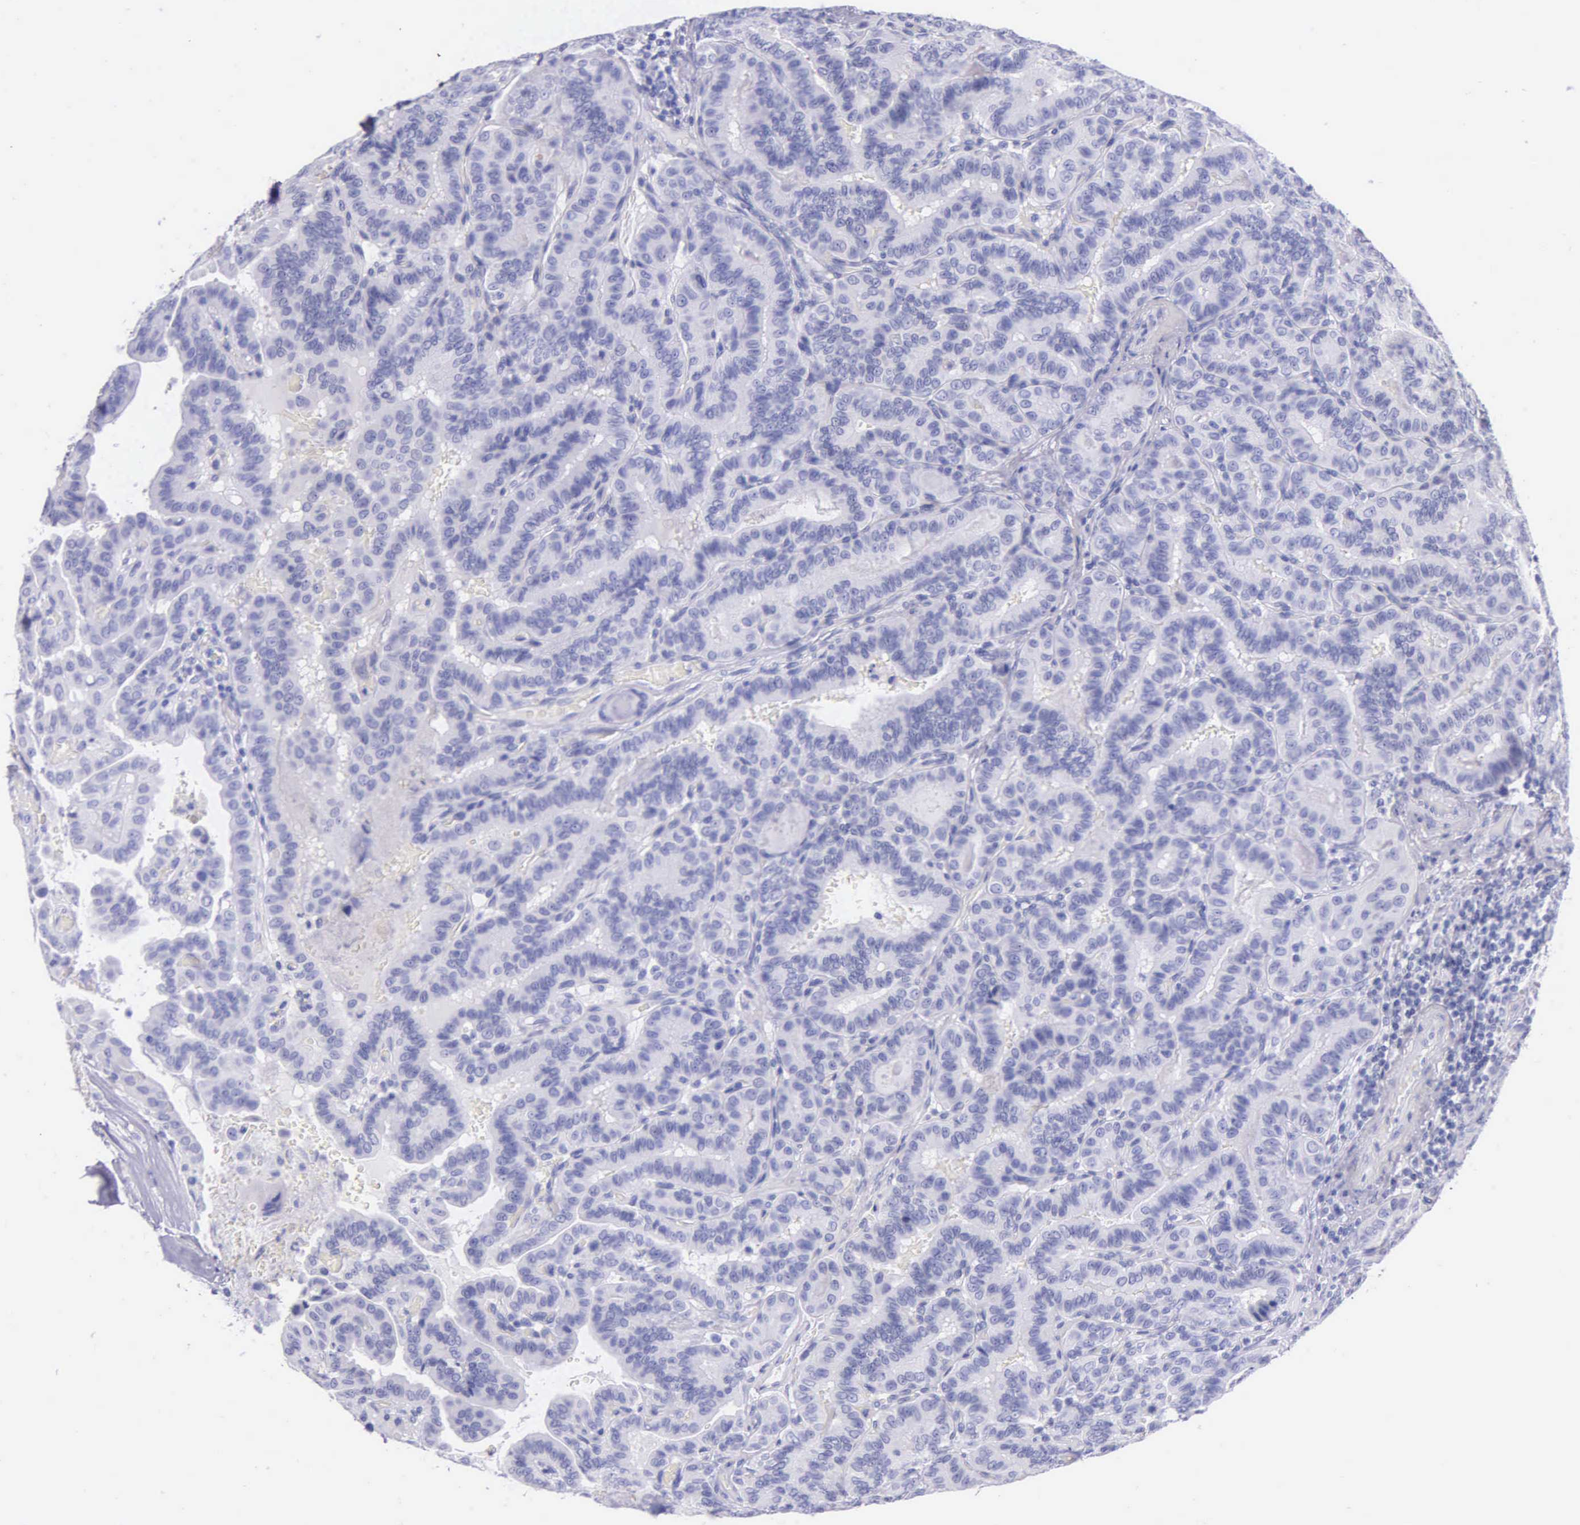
{"staining": {"intensity": "negative", "quantity": "none", "location": "none"}, "tissue": "thyroid cancer", "cell_type": "Tumor cells", "image_type": "cancer", "snomed": [{"axis": "morphology", "description": "Papillary adenocarcinoma, NOS"}, {"axis": "topography", "description": "Thyroid gland"}], "caption": "Immunohistochemistry micrograph of human thyroid cancer (papillary adenocarcinoma) stained for a protein (brown), which reveals no expression in tumor cells.", "gene": "KLK3", "patient": {"sex": "male", "age": 87}}